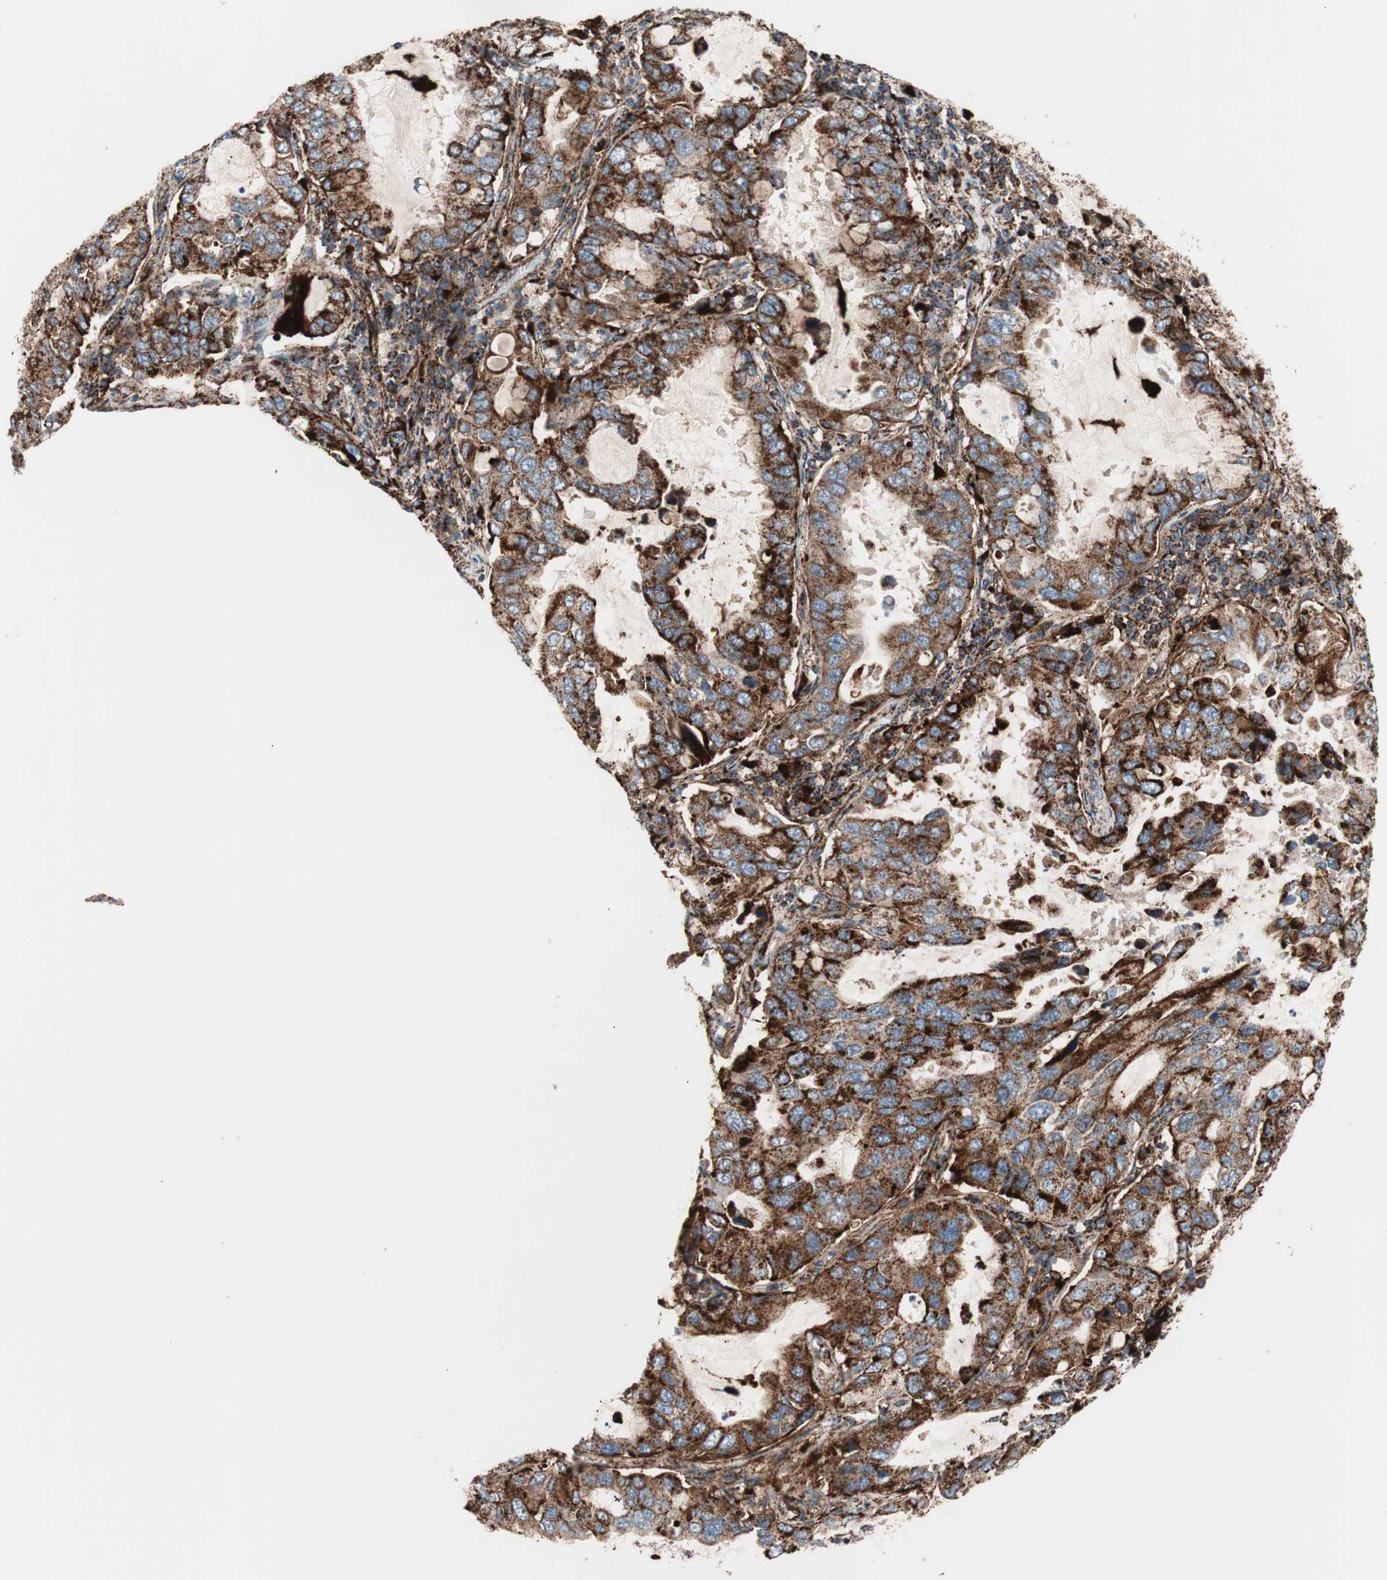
{"staining": {"intensity": "strong", "quantity": ">75%", "location": "cytoplasmic/membranous"}, "tissue": "lung cancer", "cell_type": "Tumor cells", "image_type": "cancer", "snomed": [{"axis": "morphology", "description": "Adenocarcinoma, NOS"}, {"axis": "topography", "description": "Lung"}], "caption": "Protein expression analysis of lung cancer displays strong cytoplasmic/membranous expression in approximately >75% of tumor cells.", "gene": "LAMP1", "patient": {"sex": "male", "age": 64}}